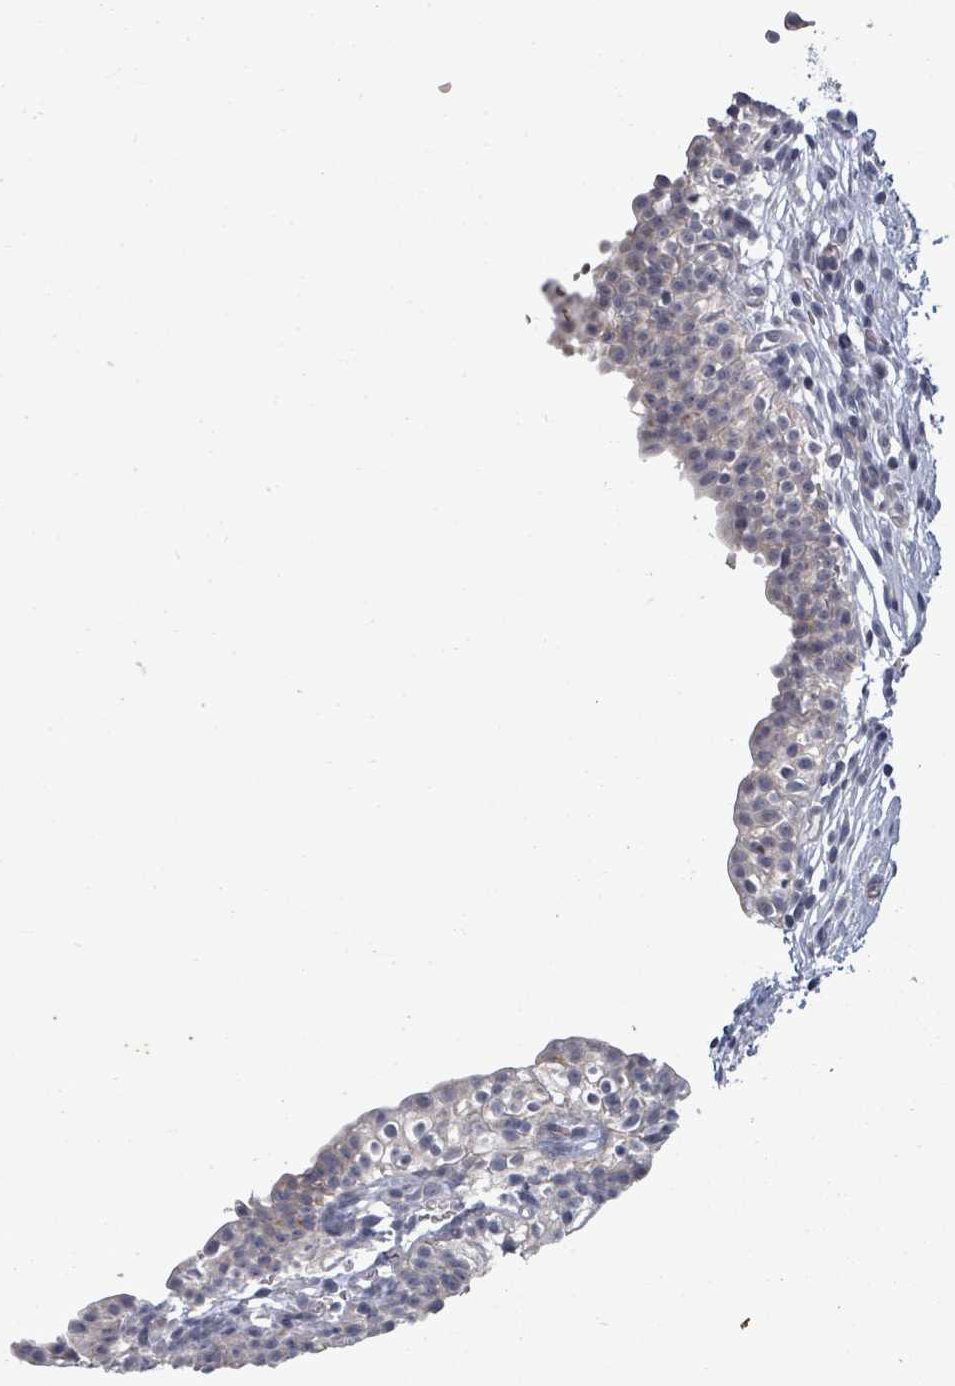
{"staining": {"intensity": "strong", "quantity": "25%-75%", "location": "cytoplasmic/membranous"}, "tissue": "urinary bladder", "cell_type": "Urothelial cells", "image_type": "normal", "snomed": [{"axis": "morphology", "description": "Normal tissue, NOS"}, {"axis": "topography", "description": "Urinary bladder"}, {"axis": "topography", "description": "Peripheral nerve tissue"}], "caption": "Immunohistochemical staining of normal human urinary bladder exhibits high levels of strong cytoplasmic/membranous positivity in about 25%-75% of urothelial cells.", "gene": "PTPN20", "patient": {"sex": "male", "age": 55}}